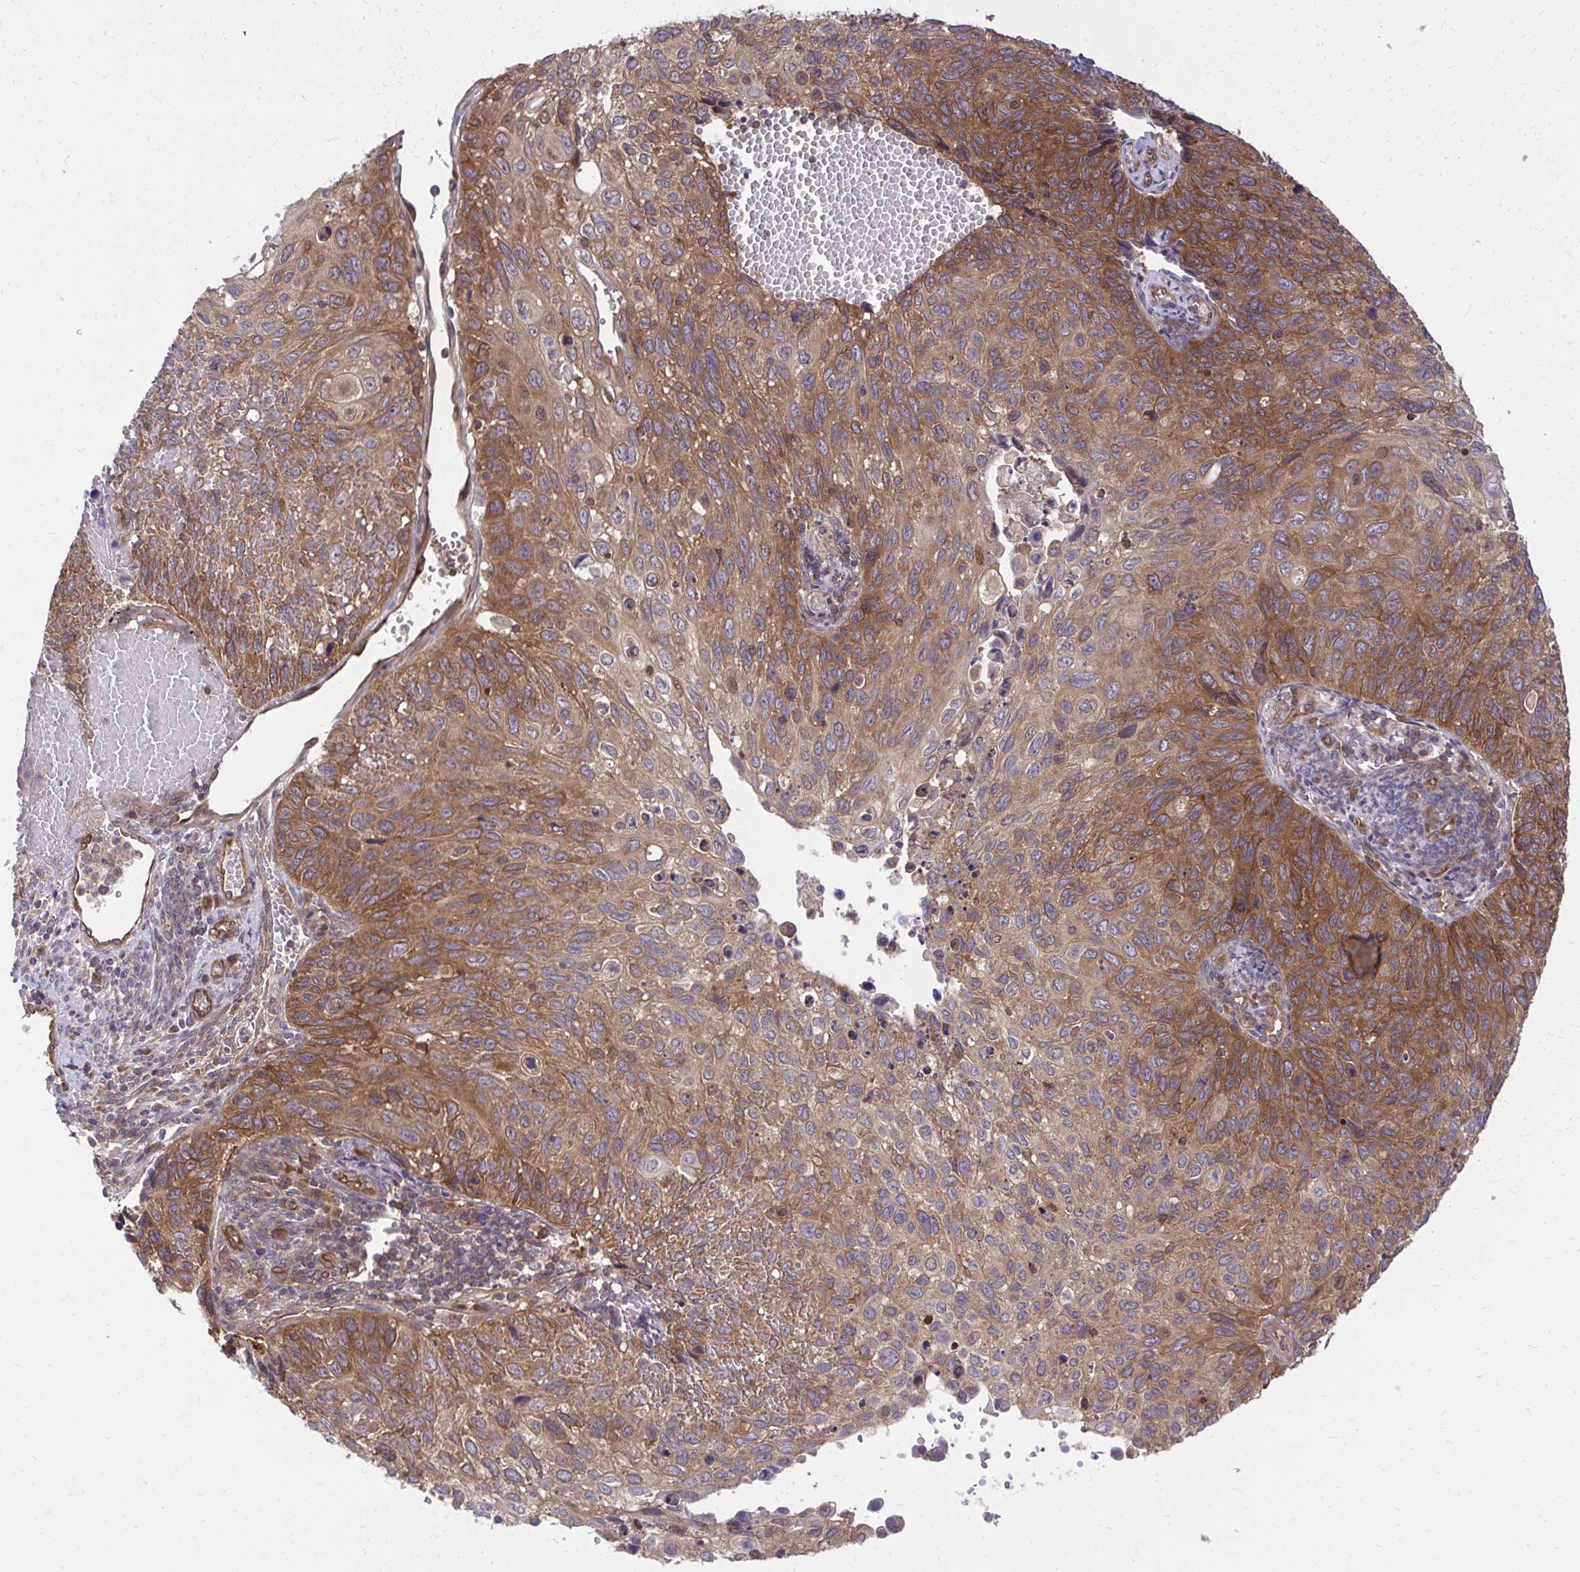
{"staining": {"intensity": "moderate", "quantity": ">75%", "location": "cytoplasmic/membranous"}, "tissue": "cervical cancer", "cell_type": "Tumor cells", "image_type": "cancer", "snomed": [{"axis": "morphology", "description": "Squamous cell carcinoma, NOS"}, {"axis": "topography", "description": "Cervix"}], "caption": "This is a photomicrograph of immunohistochemistry (IHC) staining of cervical cancer (squamous cell carcinoma), which shows moderate expression in the cytoplasmic/membranous of tumor cells.", "gene": "PPP5C", "patient": {"sex": "female", "age": 70}}